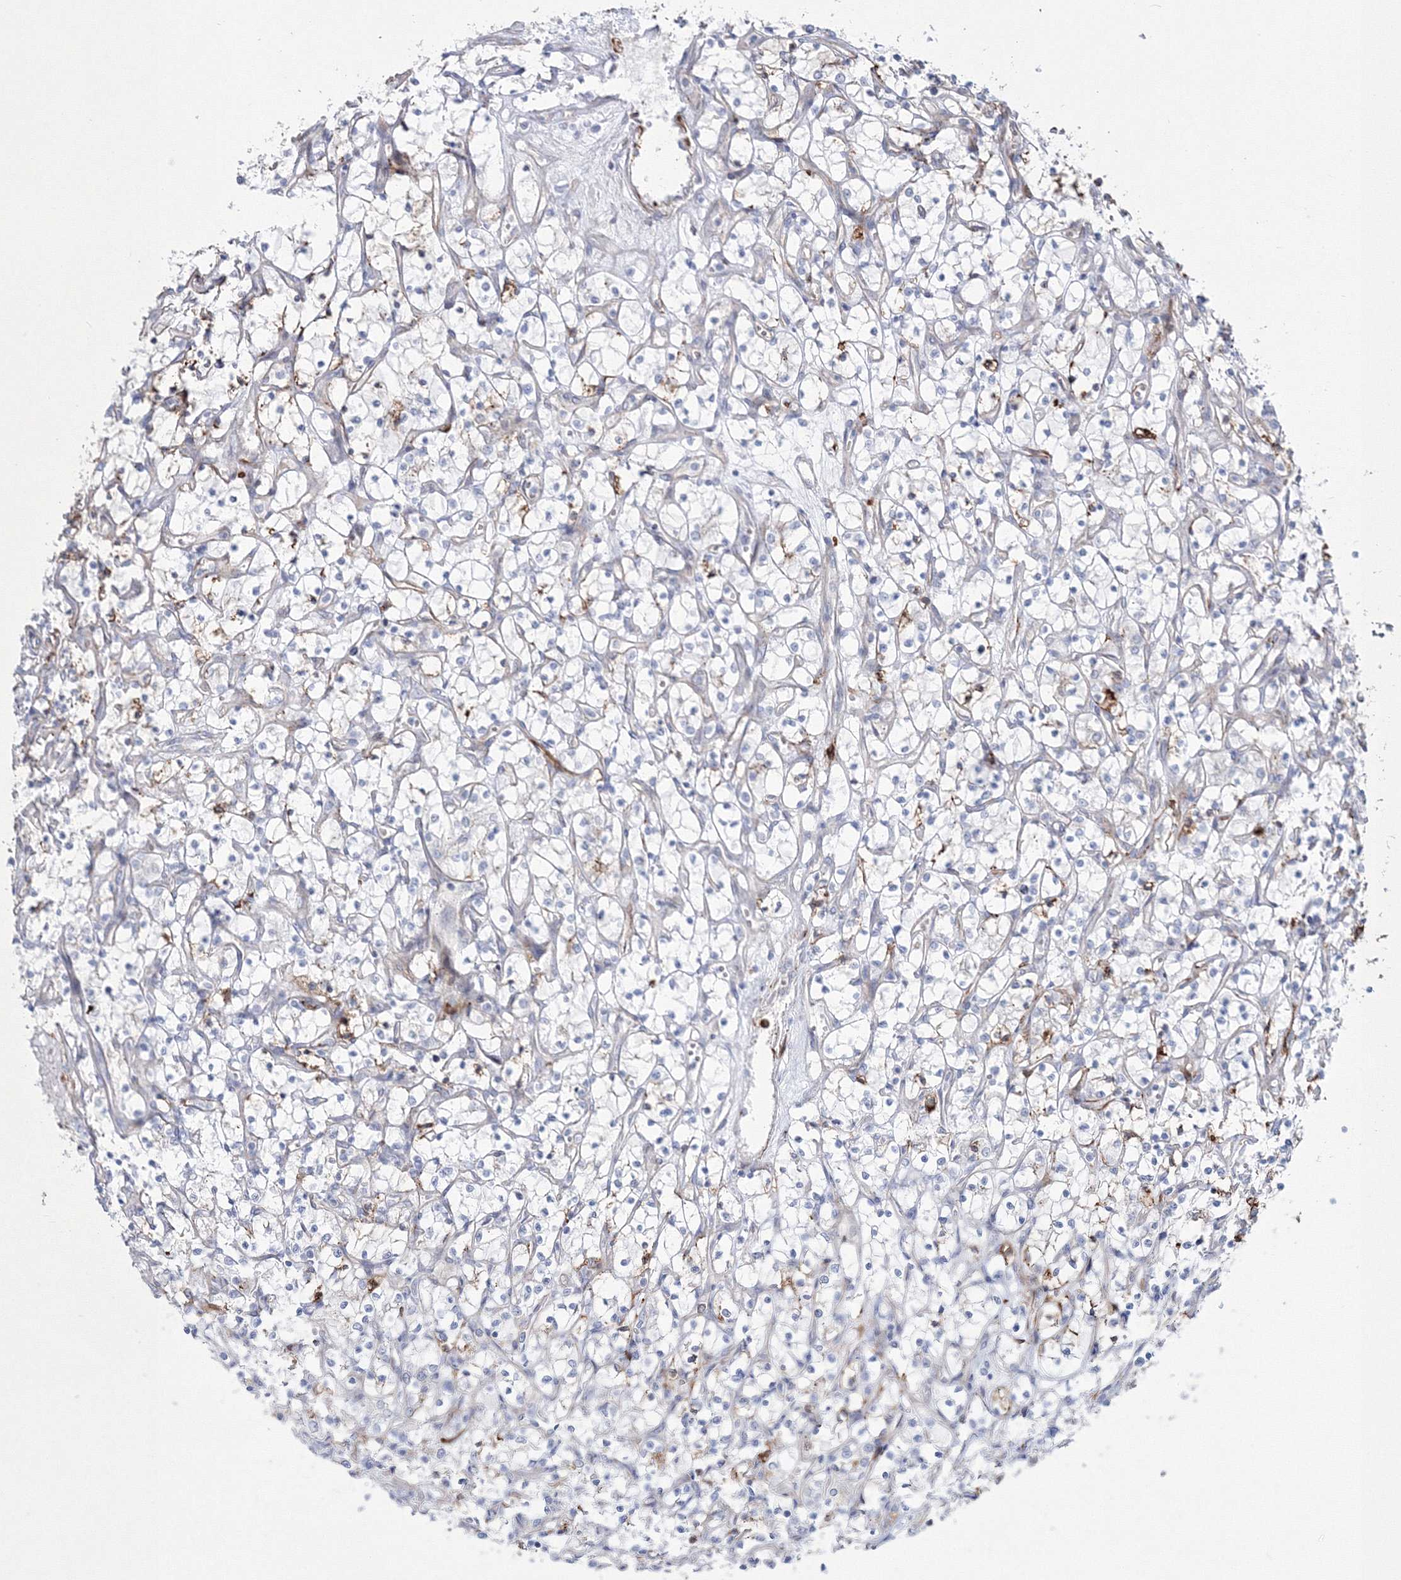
{"staining": {"intensity": "negative", "quantity": "none", "location": "none"}, "tissue": "renal cancer", "cell_type": "Tumor cells", "image_type": "cancer", "snomed": [{"axis": "morphology", "description": "Adenocarcinoma, NOS"}, {"axis": "topography", "description": "Kidney"}], "caption": "High power microscopy image of an immunohistochemistry micrograph of adenocarcinoma (renal), revealing no significant staining in tumor cells.", "gene": "HYAL2", "patient": {"sex": "female", "age": 69}}